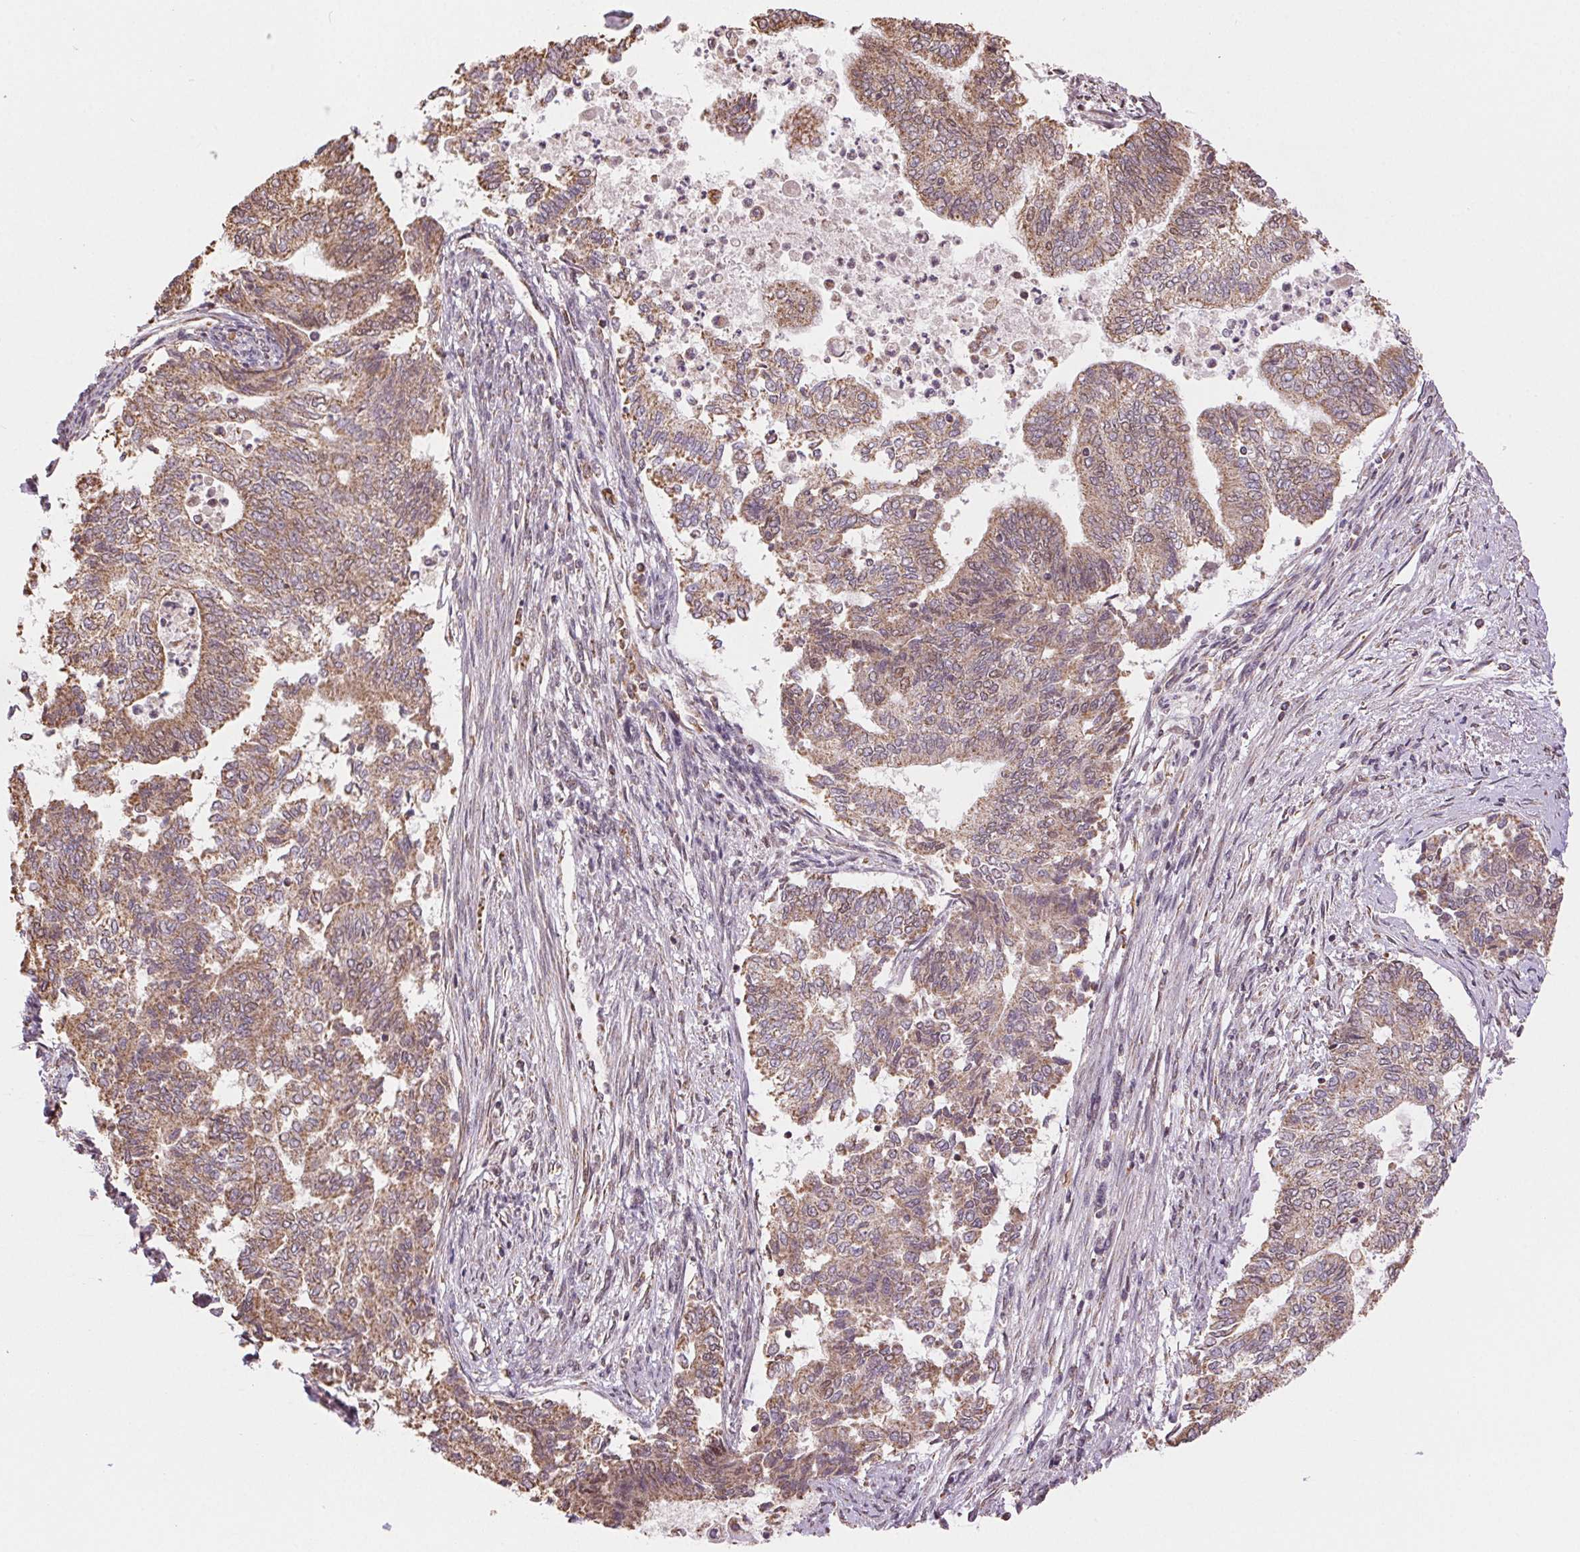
{"staining": {"intensity": "moderate", "quantity": ">75%", "location": "cytoplasmic/membranous"}, "tissue": "endometrial cancer", "cell_type": "Tumor cells", "image_type": "cancer", "snomed": [{"axis": "morphology", "description": "Adenocarcinoma, NOS"}, {"axis": "topography", "description": "Endometrium"}], "caption": "Tumor cells demonstrate medium levels of moderate cytoplasmic/membranous positivity in about >75% of cells in human endometrial cancer (adenocarcinoma).", "gene": "PIWIL4", "patient": {"sex": "female", "age": 65}}